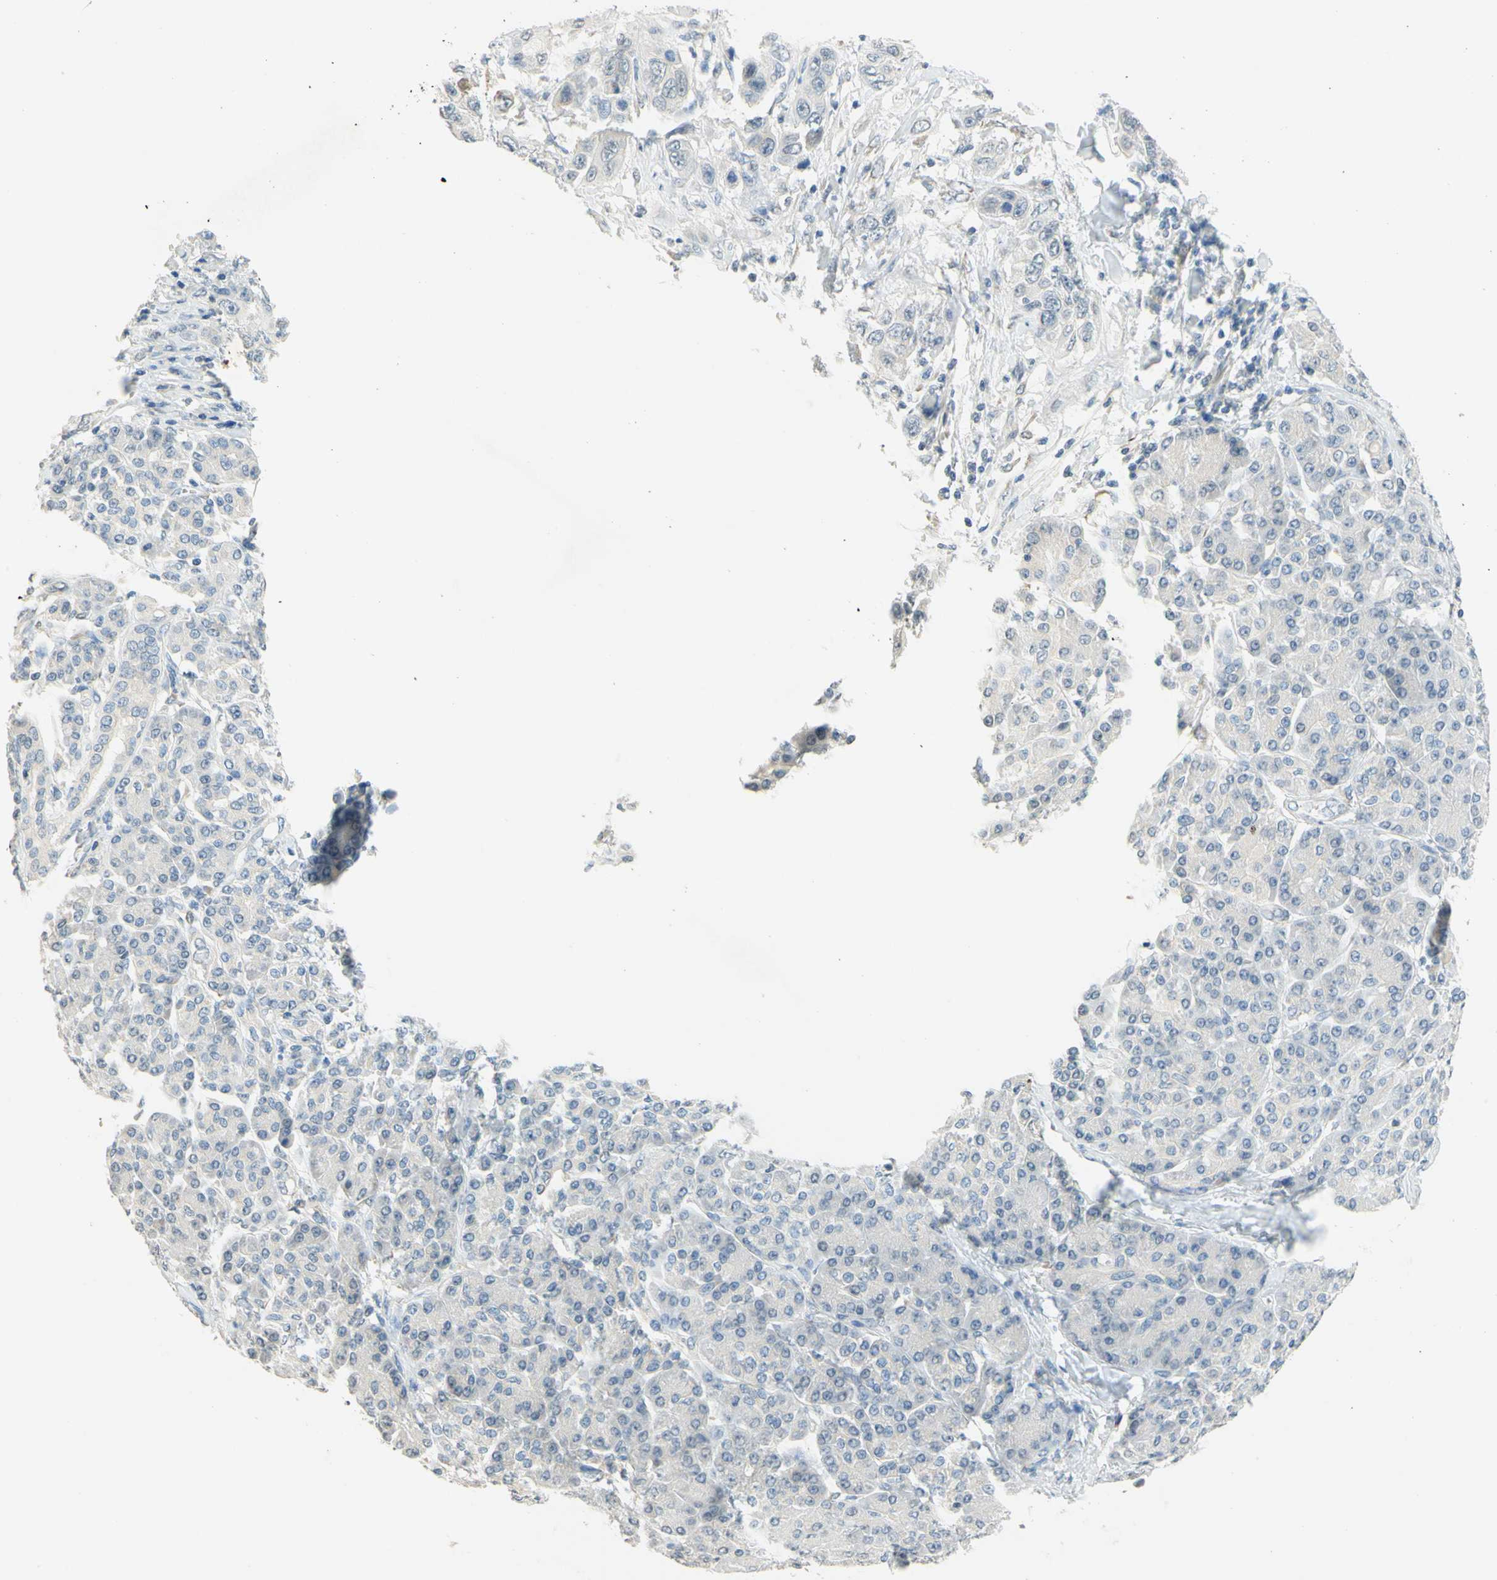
{"staining": {"intensity": "negative", "quantity": "none", "location": "none"}, "tissue": "pancreatic cancer", "cell_type": "Tumor cells", "image_type": "cancer", "snomed": [{"axis": "morphology", "description": "Adenocarcinoma, NOS"}, {"axis": "topography", "description": "Pancreas"}], "caption": "DAB (3,3'-diaminobenzidine) immunohistochemical staining of adenocarcinoma (pancreatic) demonstrates no significant expression in tumor cells.", "gene": "MAG", "patient": {"sex": "female", "age": 70}}